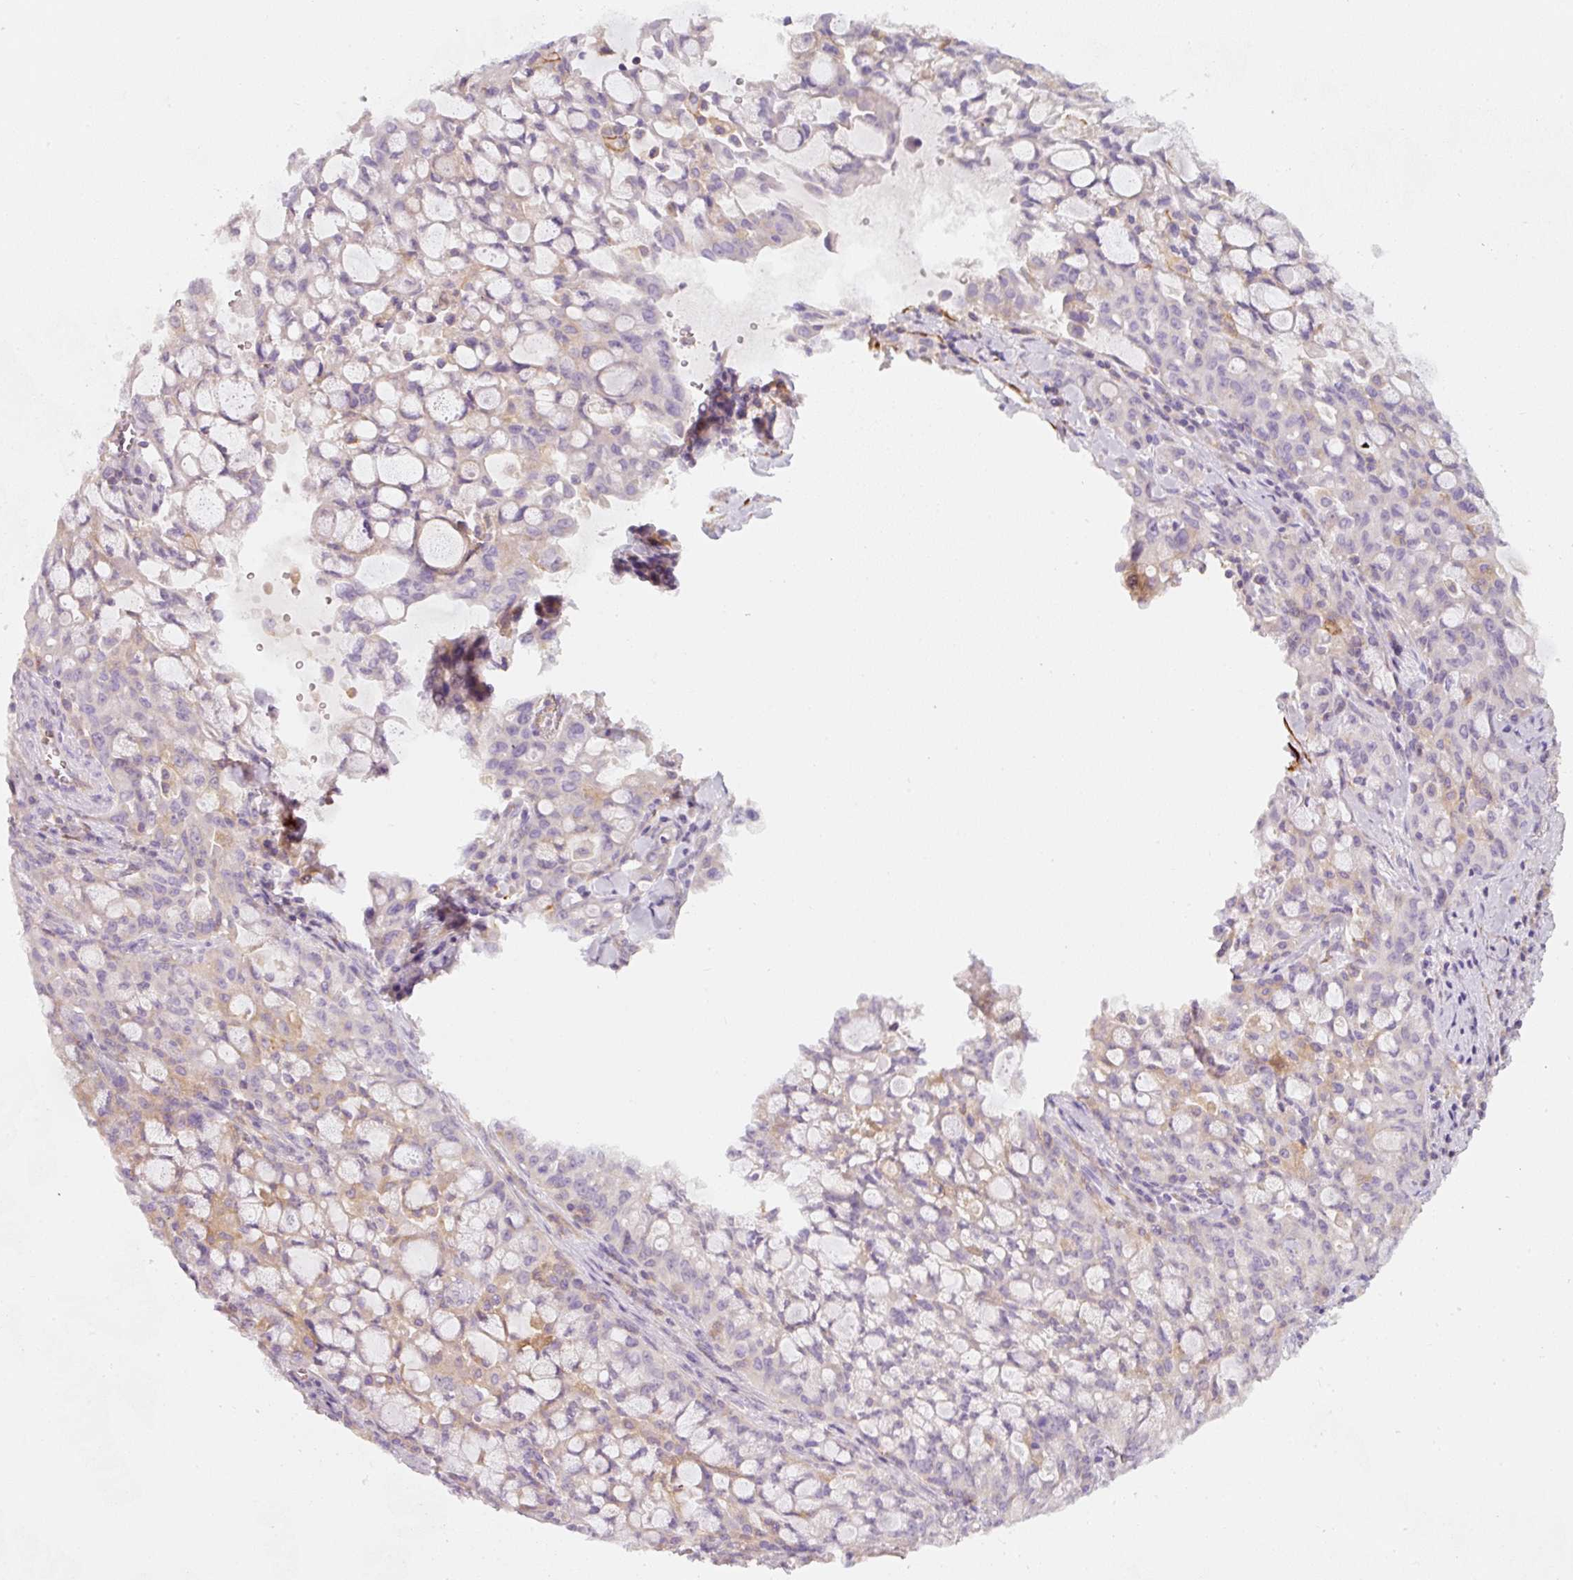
{"staining": {"intensity": "weak", "quantity": "<25%", "location": "cytoplasmic/membranous"}, "tissue": "lung cancer", "cell_type": "Tumor cells", "image_type": "cancer", "snomed": [{"axis": "morphology", "description": "Adenocarcinoma, NOS"}, {"axis": "topography", "description": "Lung"}], "caption": "Tumor cells show no significant positivity in adenocarcinoma (lung).", "gene": "IQGAP2", "patient": {"sex": "female", "age": 44}}